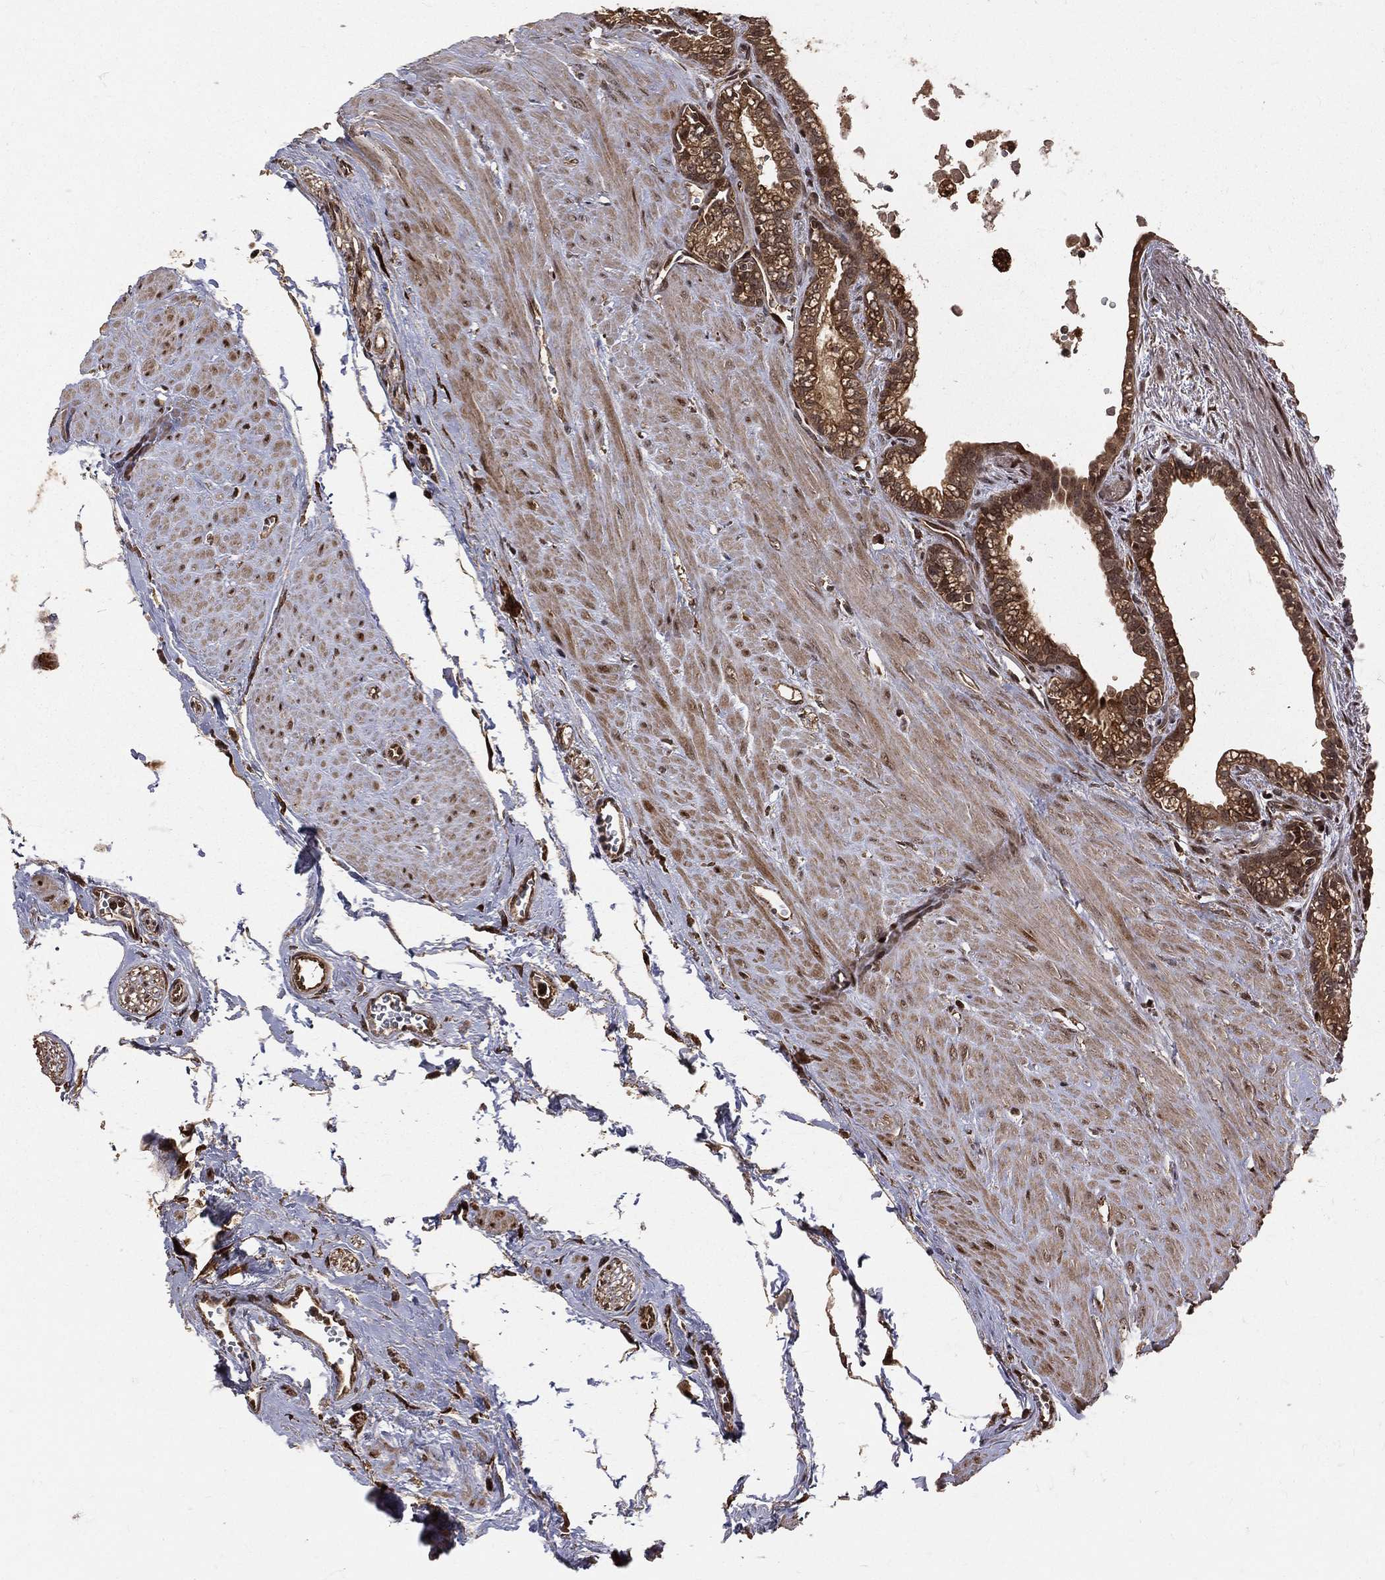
{"staining": {"intensity": "moderate", "quantity": ">75%", "location": "cytoplasmic/membranous"}, "tissue": "seminal vesicle", "cell_type": "Glandular cells", "image_type": "normal", "snomed": [{"axis": "morphology", "description": "Normal tissue, NOS"}, {"axis": "morphology", "description": "Urothelial carcinoma, NOS"}, {"axis": "topography", "description": "Urinary bladder"}, {"axis": "topography", "description": "Seminal veicle"}], "caption": "Seminal vesicle stained with DAB immunohistochemistry (IHC) shows medium levels of moderate cytoplasmic/membranous expression in about >75% of glandular cells. (Stains: DAB in brown, nuclei in blue, Microscopy: brightfield microscopy at high magnification).", "gene": "MAPK1", "patient": {"sex": "male", "age": 76}}